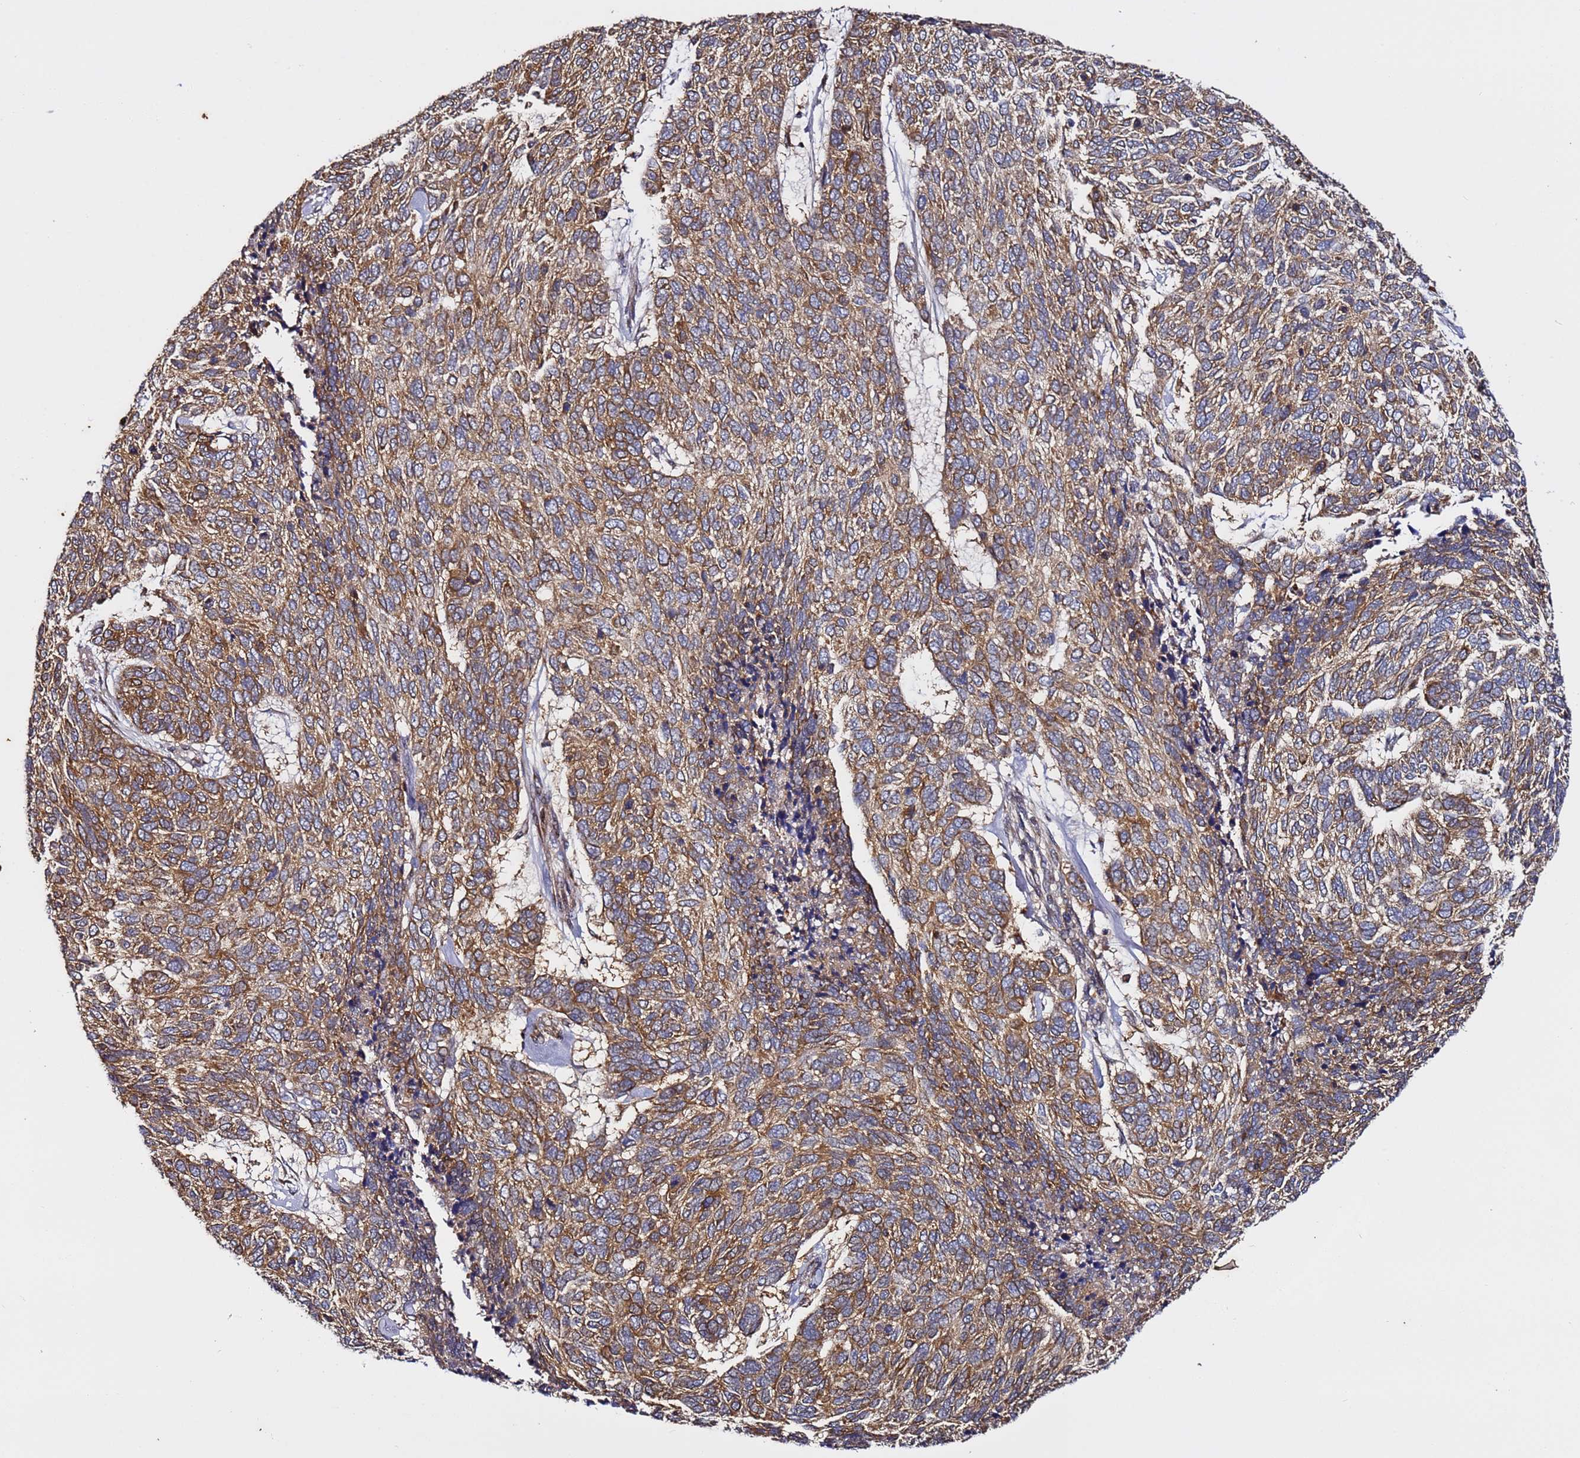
{"staining": {"intensity": "moderate", "quantity": ">75%", "location": "cytoplasmic/membranous"}, "tissue": "skin cancer", "cell_type": "Tumor cells", "image_type": "cancer", "snomed": [{"axis": "morphology", "description": "Basal cell carcinoma"}, {"axis": "topography", "description": "Skin"}], "caption": "Immunohistochemical staining of human skin cancer reveals medium levels of moderate cytoplasmic/membranous protein positivity in approximately >75% of tumor cells.", "gene": "TMEM176B", "patient": {"sex": "female", "age": 65}}